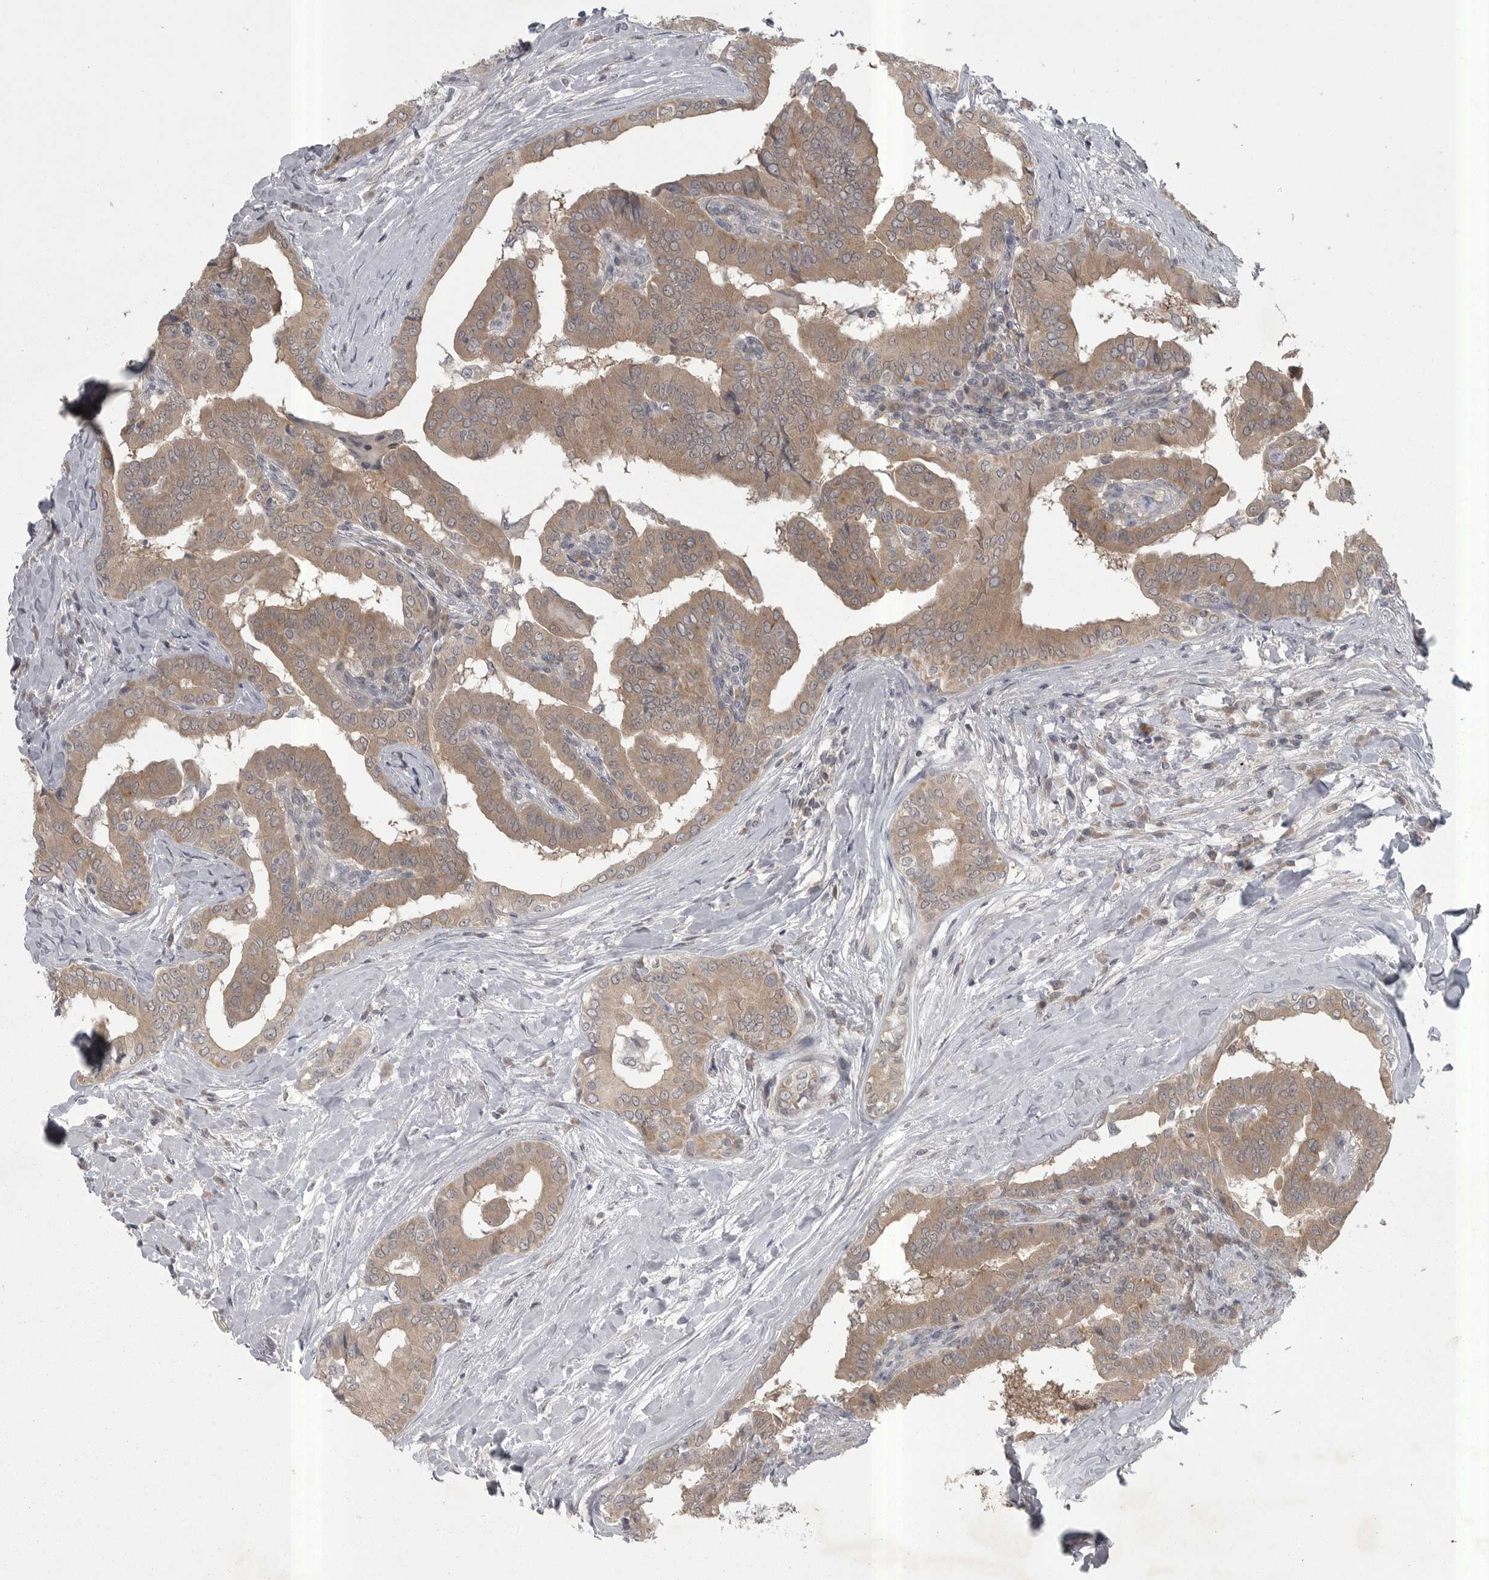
{"staining": {"intensity": "moderate", "quantity": ">75%", "location": "cytoplasmic/membranous"}, "tissue": "thyroid cancer", "cell_type": "Tumor cells", "image_type": "cancer", "snomed": [{"axis": "morphology", "description": "Papillary adenocarcinoma, NOS"}, {"axis": "topography", "description": "Thyroid gland"}], "caption": "DAB (3,3'-diaminobenzidine) immunohistochemical staining of thyroid cancer exhibits moderate cytoplasmic/membranous protein expression in about >75% of tumor cells.", "gene": "PHF13", "patient": {"sex": "male", "age": 33}}